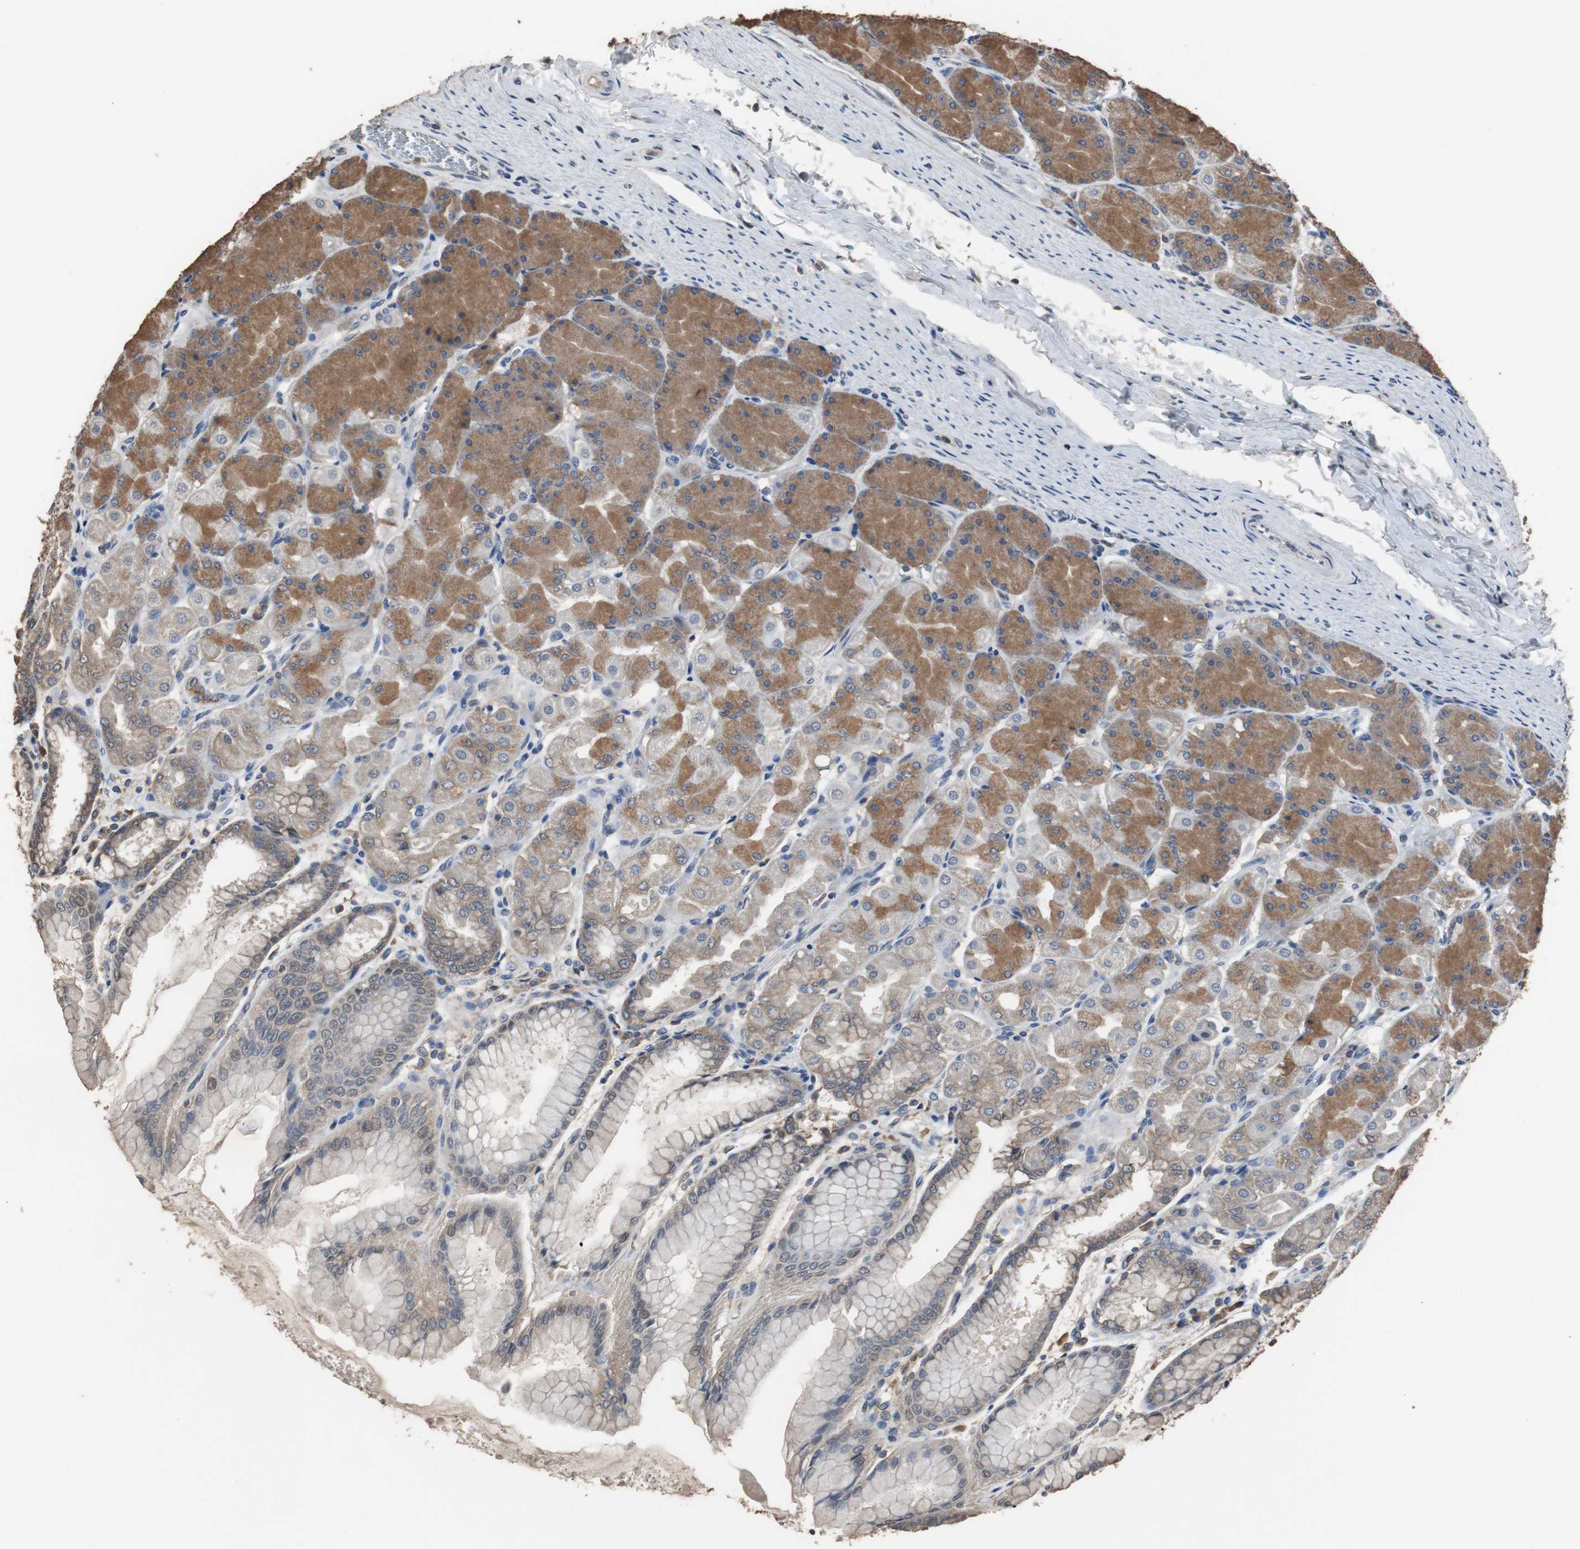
{"staining": {"intensity": "moderate", "quantity": "25%-75%", "location": "cytoplasmic/membranous"}, "tissue": "stomach", "cell_type": "Glandular cells", "image_type": "normal", "snomed": [{"axis": "morphology", "description": "Normal tissue, NOS"}, {"axis": "topography", "description": "Stomach, upper"}], "caption": "Protein staining displays moderate cytoplasmic/membranous expression in about 25%-75% of glandular cells in unremarkable stomach.", "gene": "SCIMP", "patient": {"sex": "female", "age": 56}}